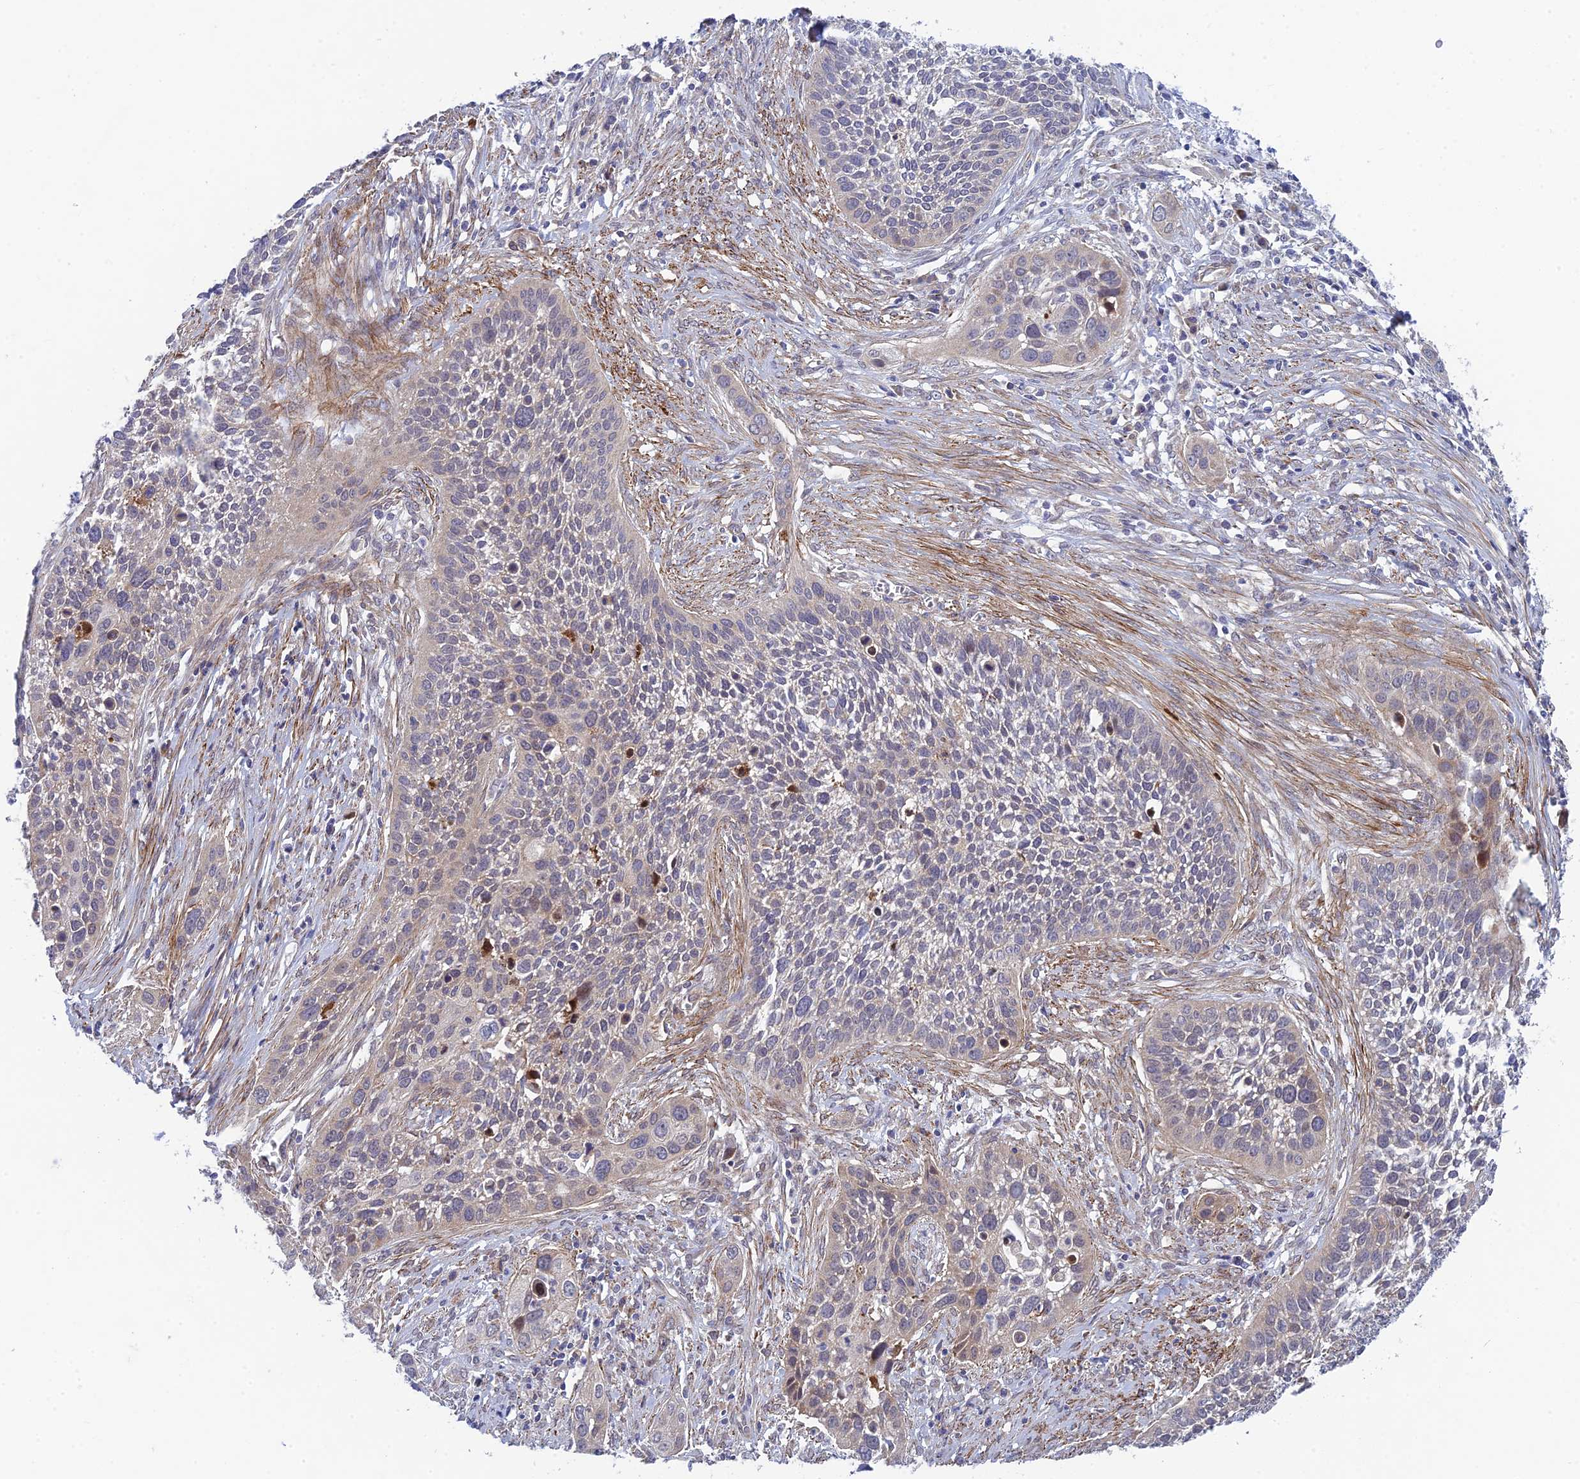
{"staining": {"intensity": "weak", "quantity": "<25%", "location": "cytoplasmic/membranous"}, "tissue": "cervical cancer", "cell_type": "Tumor cells", "image_type": "cancer", "snomed": [{"axis": "morphology", "description": "Squamous cell carcinoma, NOS"}, {"axis": "topography", "description": "Cervix"}], "caption": "This is a photomicrograph of immunohistochemistry staining of squamous cell carcinoma (cervical), which shows no expression in tumor cells.", "gene": "INCA1", "patient": {"sex": "female", "age": 34}}